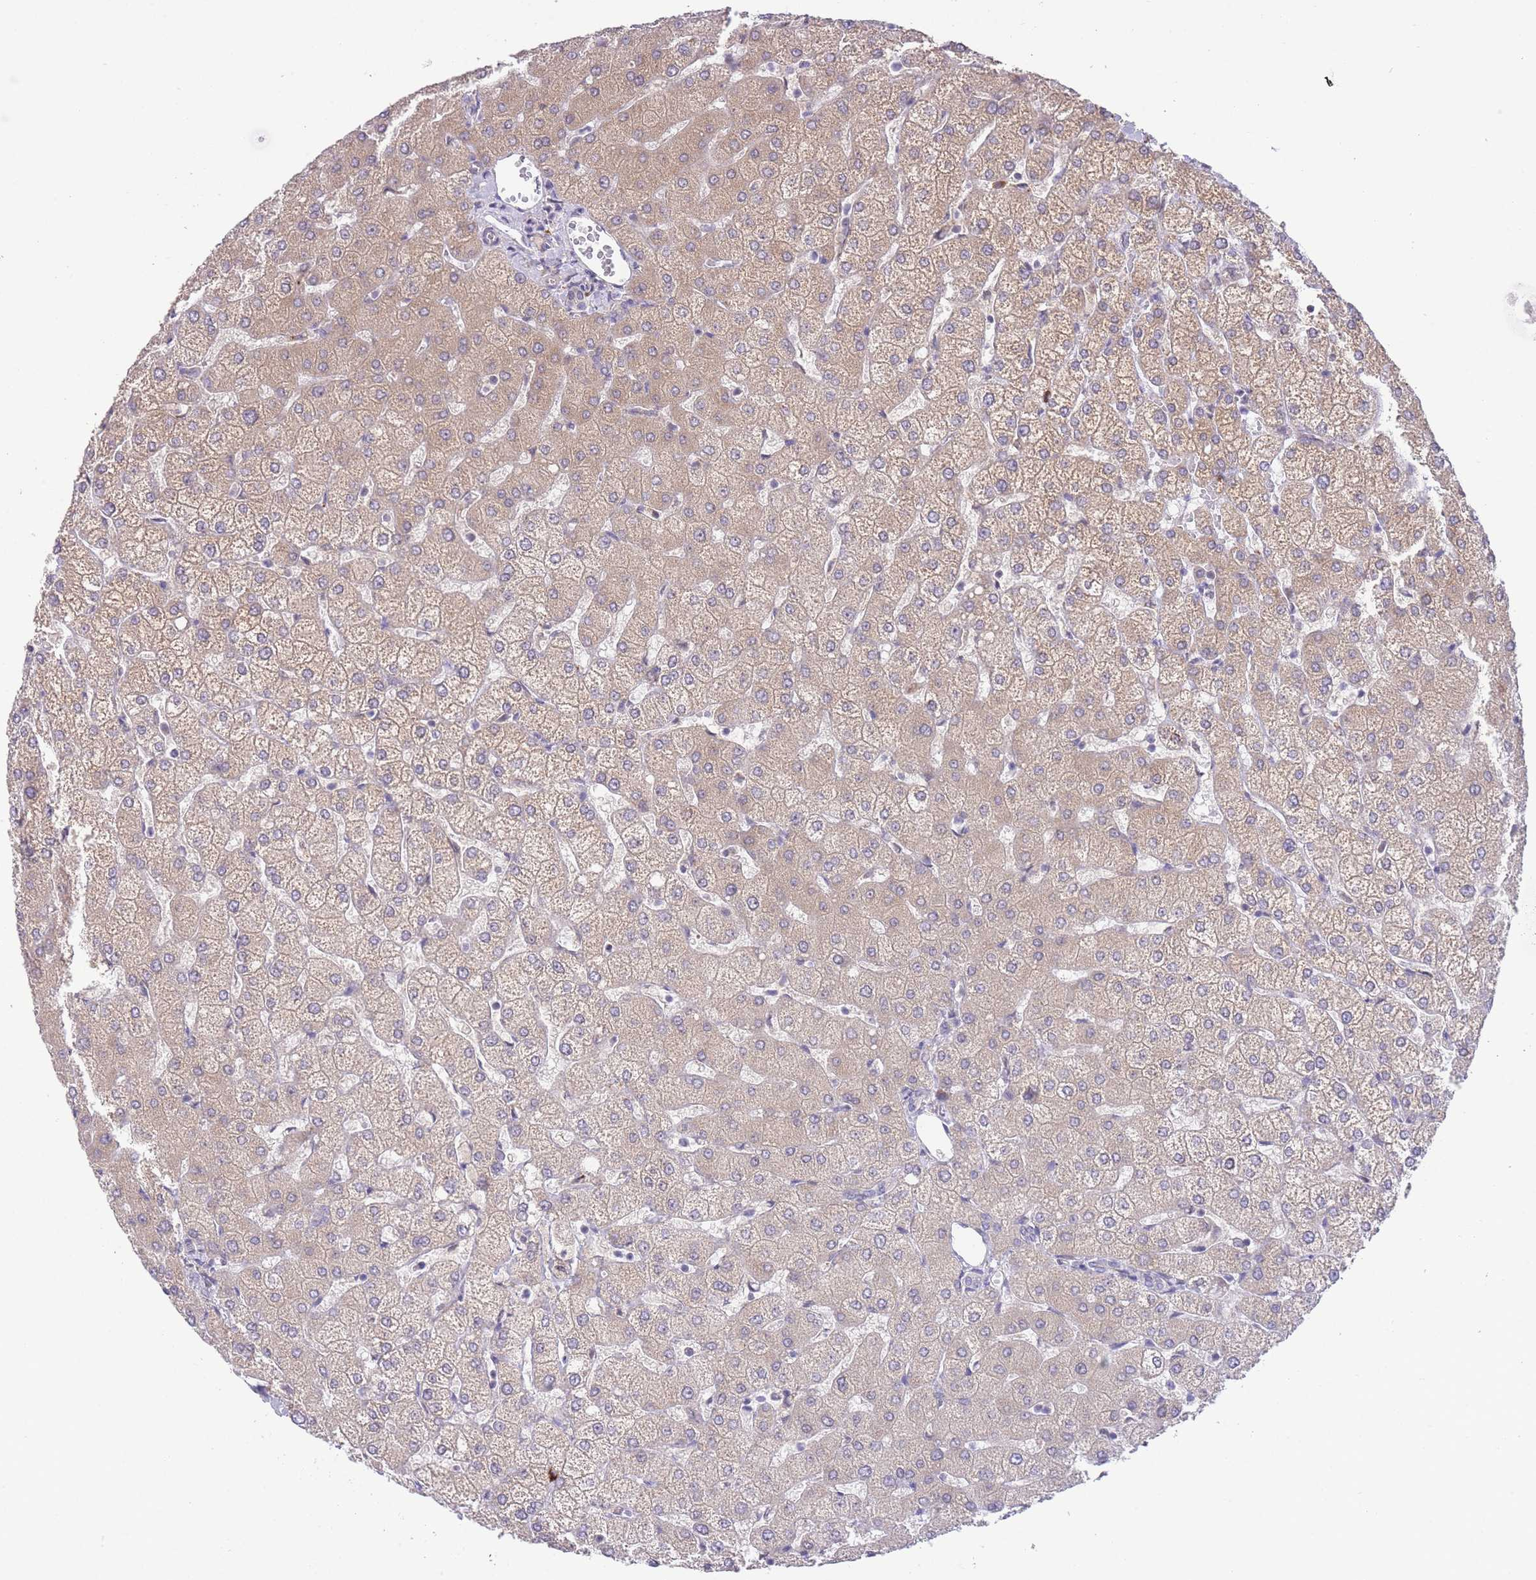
{"staining": {"intensity": "negative", "quantity": "none", "location": "none"}, "tissue": "liver", "cell_type": "Cholangiocytes", "image_type": "normal", "snomed": [{"axis": "morphology", "description": "Normal tissue, NOS"}, {"axis": "topography", "description": "Liver"}], "caption": "Immunohistochemistry (IHC) of benign liver shows no expression in cholangiocytes. Brightfield microscopy of immunohistochemistry (IHC) stained with DAB (3,3'-diaminobenzidine) (brown) and hematoxylin (blue), captured at high magnification.", "gene": "EXOSC8", "patient": {"sex": "female", "age": 54}}